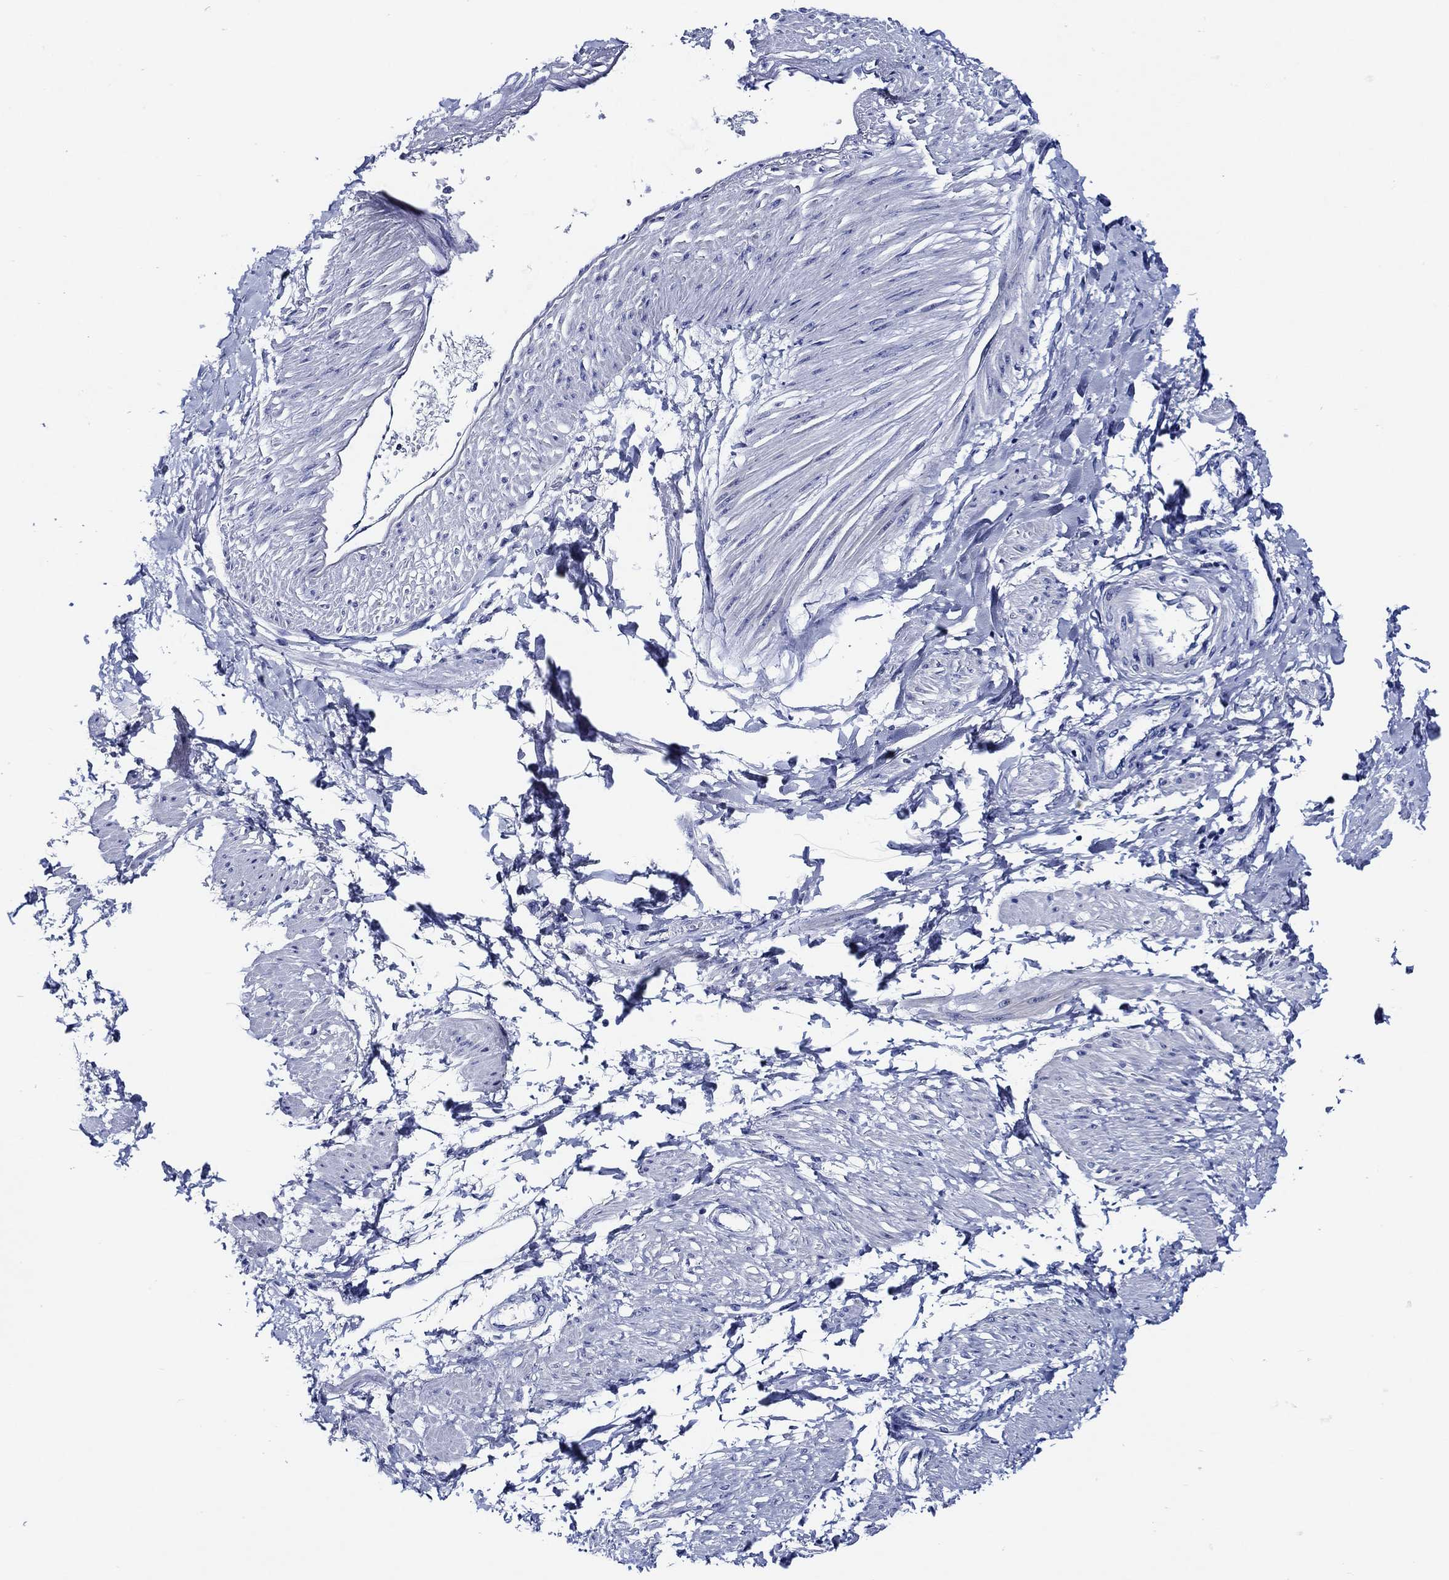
{"staining": {"intensity": "negative", "quantity": "none", "location": "none"}, "tissue": "smooth muscle", "cell_type": "Smooth muscle cells", "image_type": "normal", "snomed": [{"axis": "morphology", "description": "Normal tissue, NOS"}, {"axis": "topography", "description": "Smooth muscle"}, {"axis": "topography", "description": "Uterus"}], "caption": "Immunohistochemical staining of normal smooth muscle exhibits no significant expression in smooth muscle cells.", "gene": "WDR62", "patient": {"sex": "female", "age": 39}}